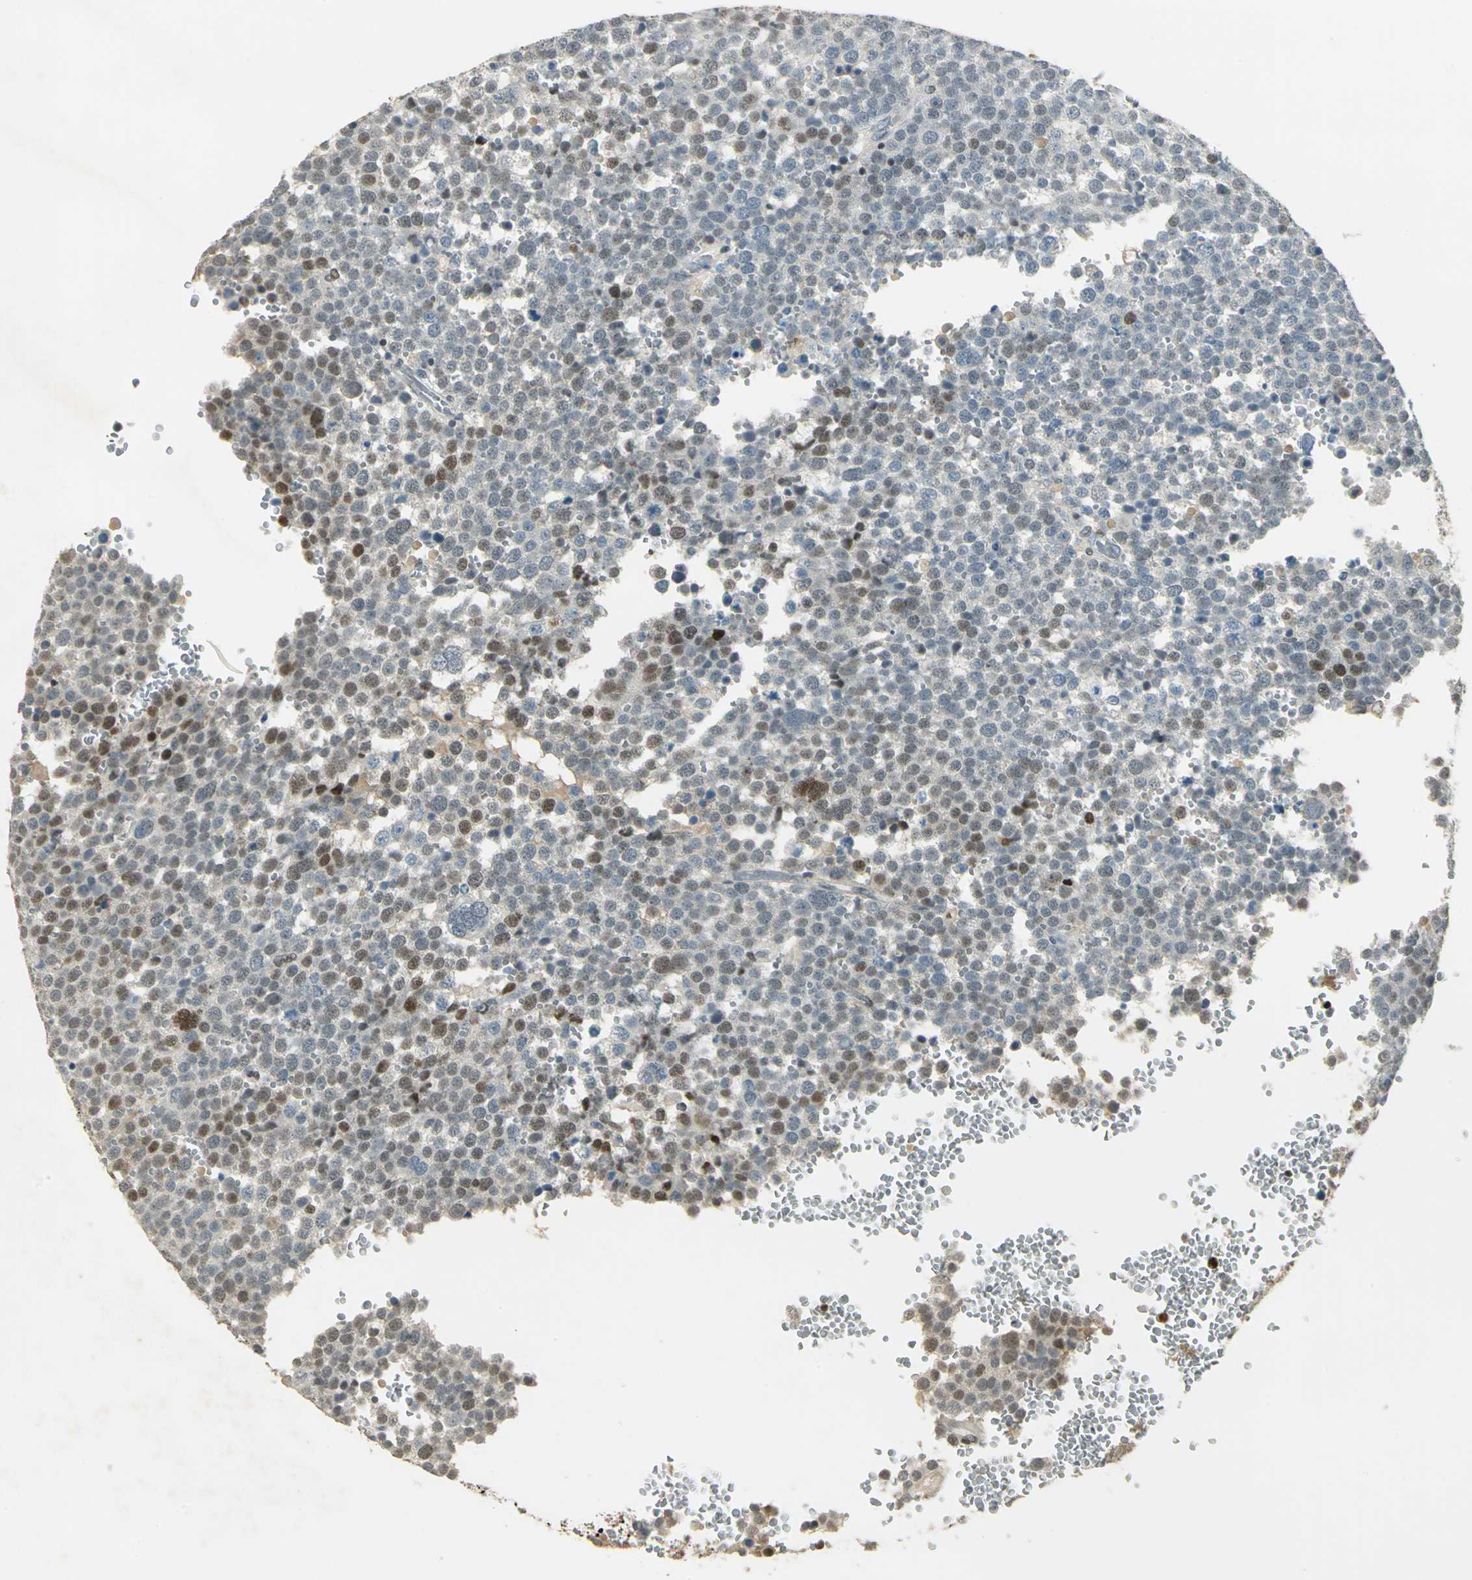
{"staining": {"intensity": "strong", "quantity": "25%-75%", "location": "nuclear"}, "tissue": "testis cancer", "cell_type": "Tumor cells", "image_type": "cancer", "snomed": [{"axis": "morphology", "description": "Seminoma, NOS"}, {"axis": "topography", "description": "Testis"}], "caption": "Strong nuclear positivity for a protein is appreciated in approximately 25%-75% of tumor cells of testis cancer using immunohistochemistry (IHC).", "gene": "AK6", "patient": {"sex": "male", "age": 71}}